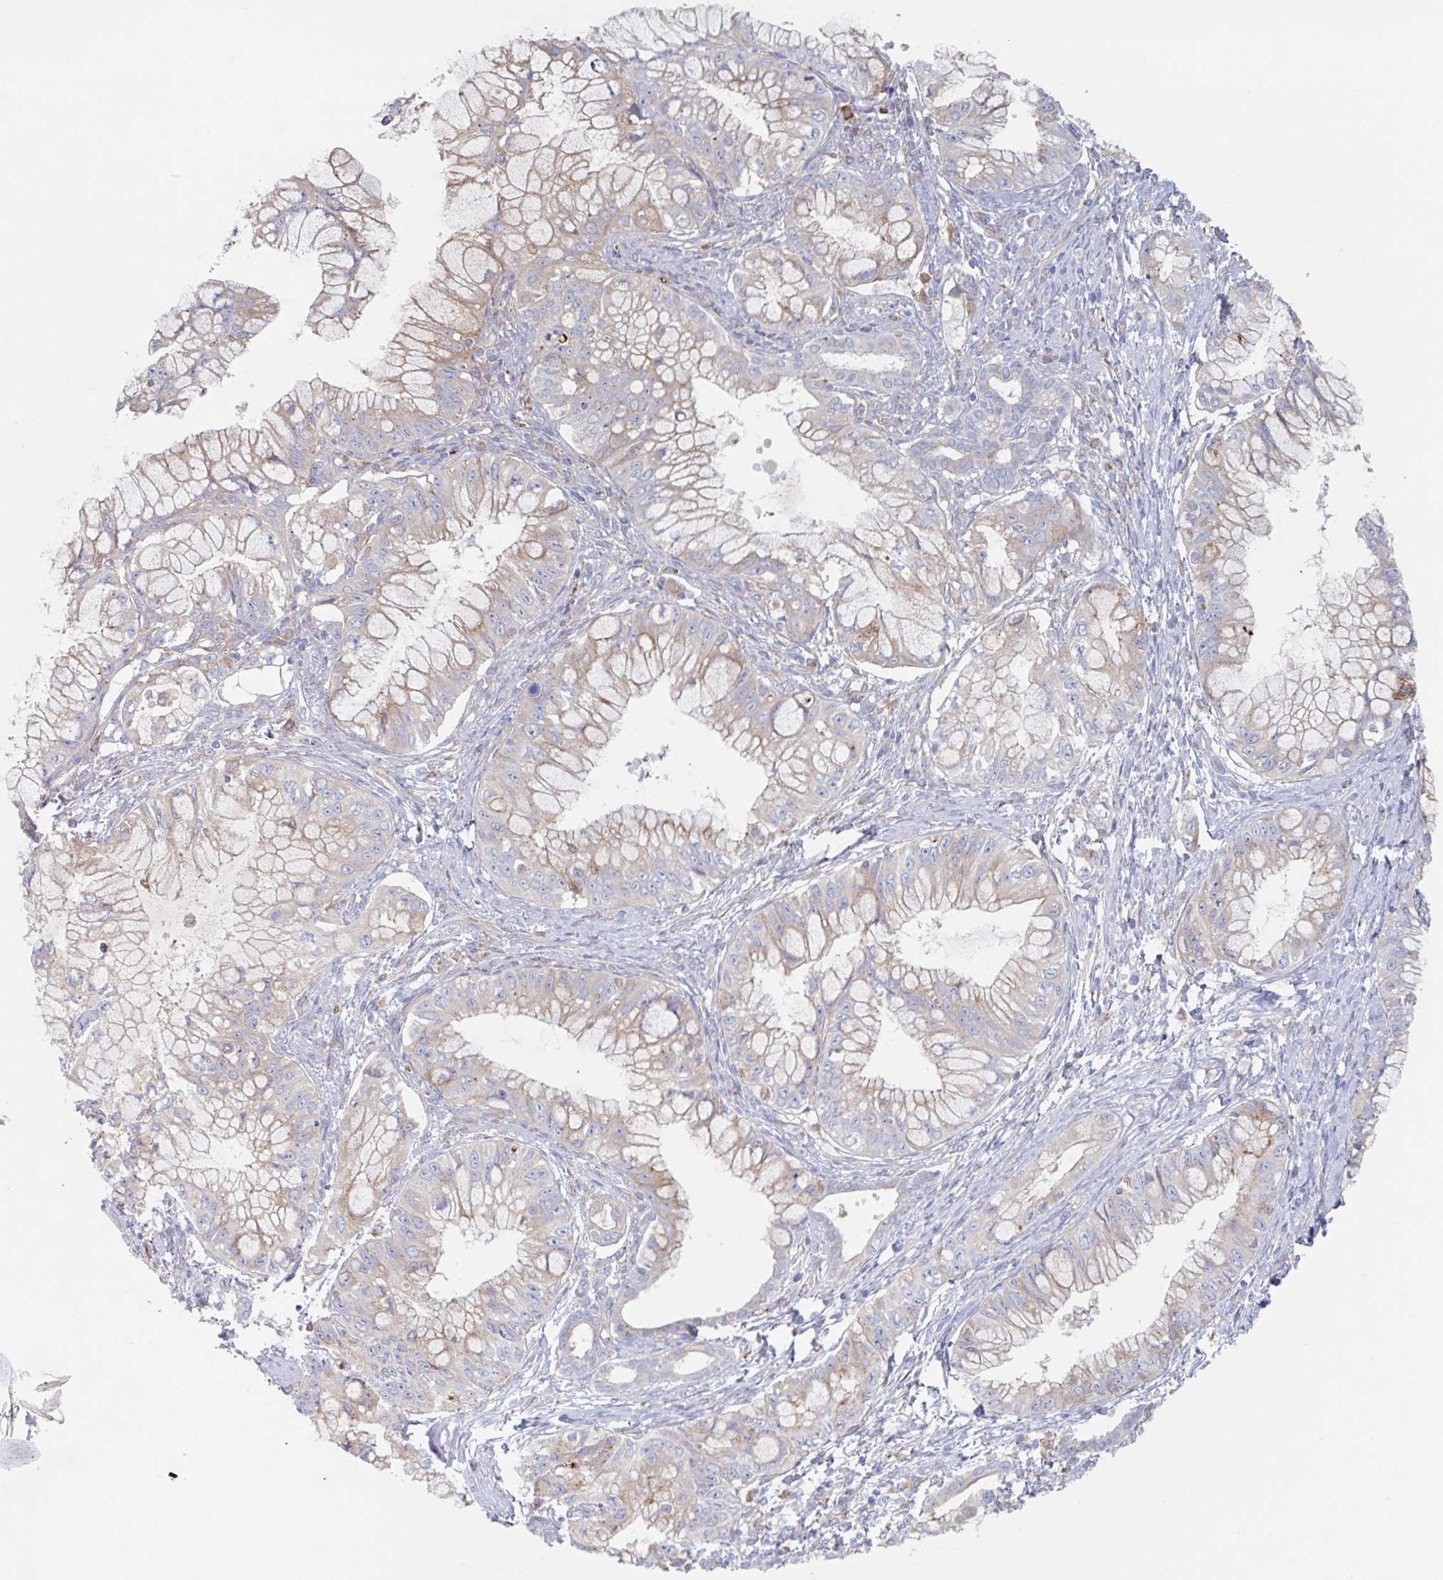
{"staining": {"intensity": "weak", "quantity": "25%-75%", "location": "cytoplasmic/membranous"}, "tissue": "pancreatic cancer", "cell_type": "Tumor cells", "image_type": "cancer", "snomed": [{"axis": "morphology", "description": "Adenocarcinoma, NOS"}, {"axis": "topography", "description": "Pancreas"}], "caption": "Protein staining demonstrates weak cytoplasmic/membranous expression in about 25%-75% of tumor cells in pancreatic cancer.", "gene": "MANBA", "patient": {"sex": "male", "age": 48}}